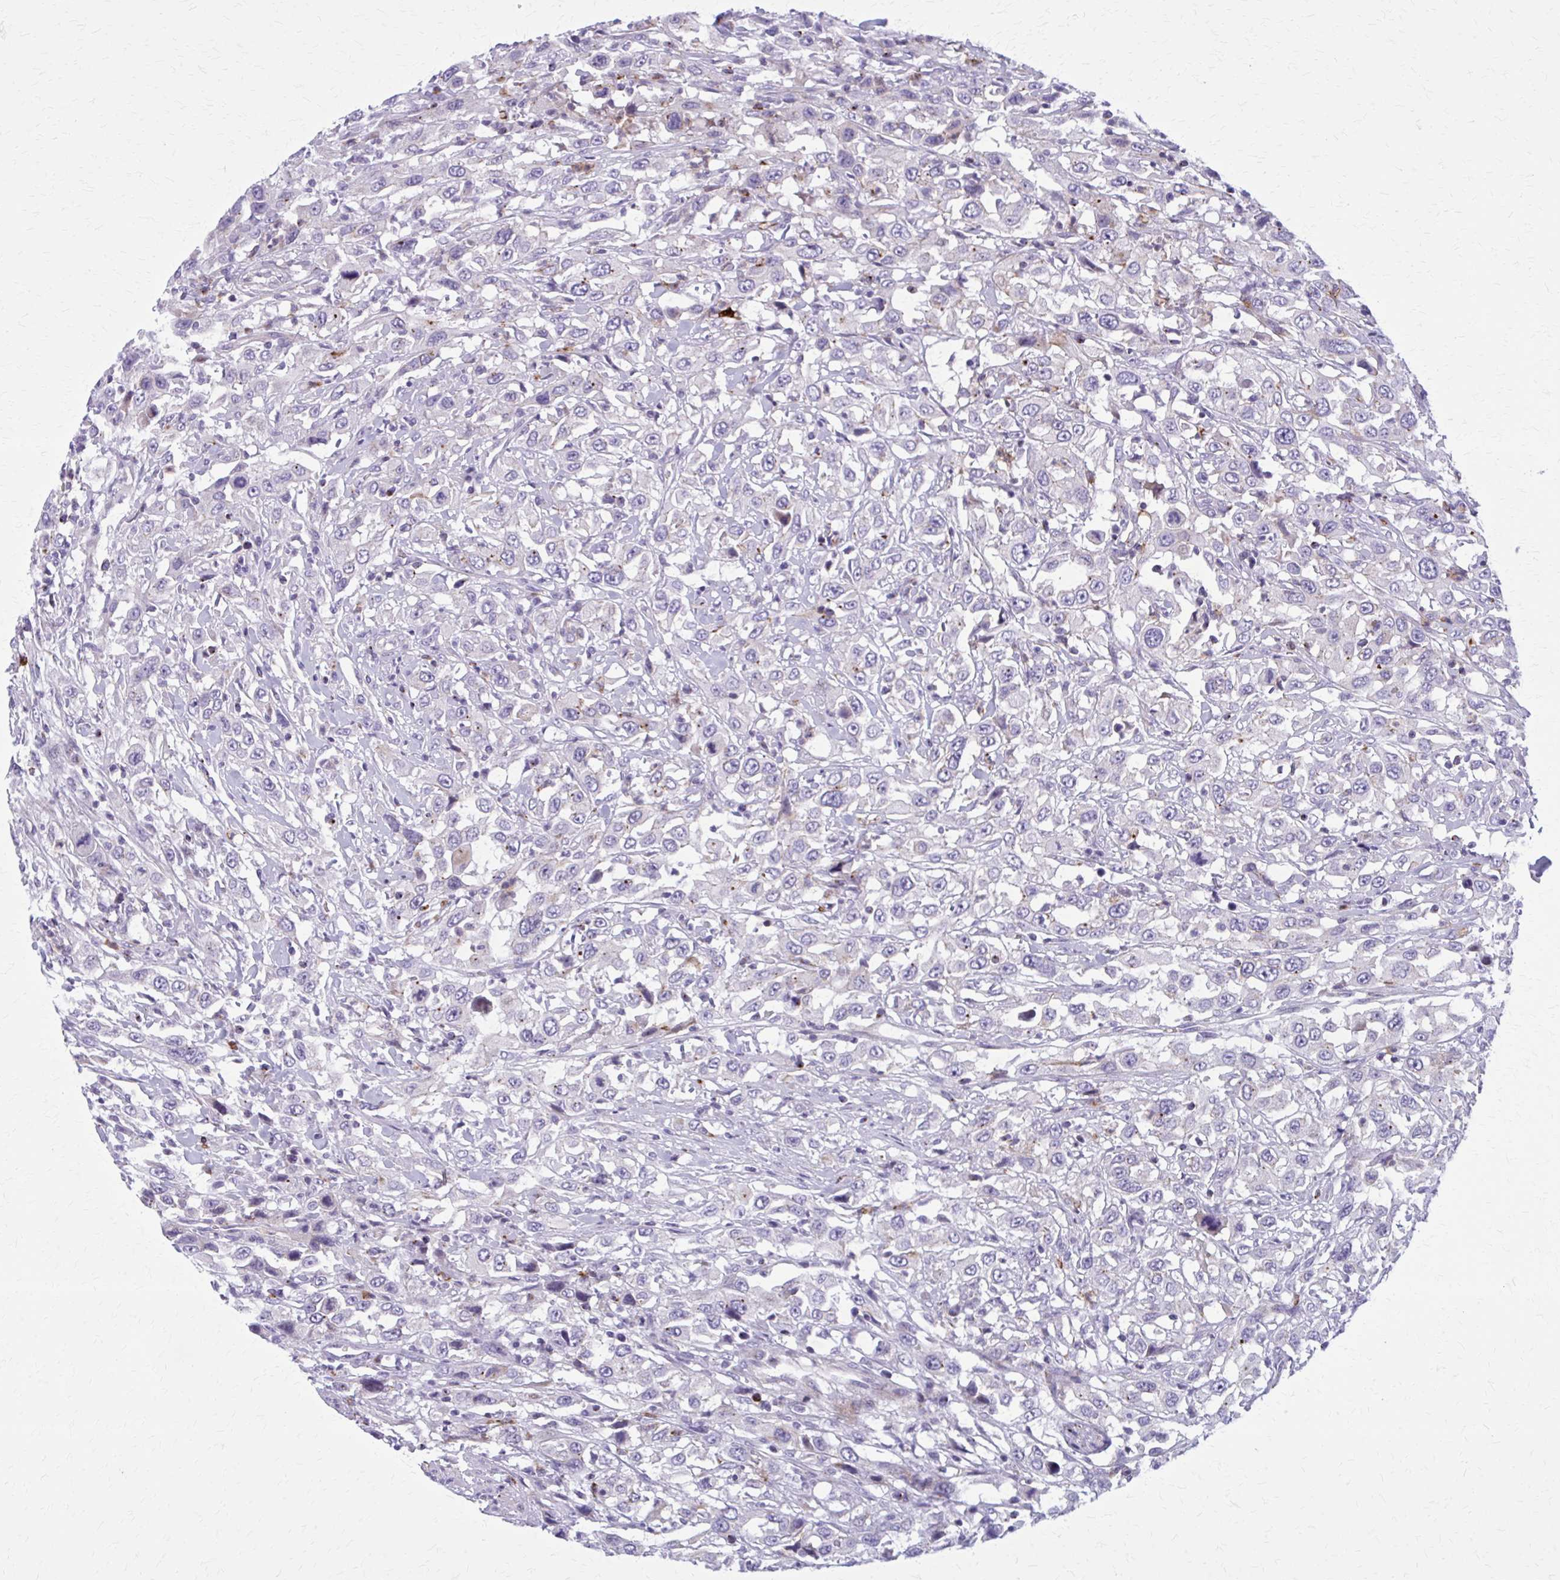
{"staining": {"intensity": "negative", "quantity": "none", "location": "none"}, "tissue": "urothelial cancer", "cell_type": "Tumor cells", "image_type": "cancer", "snomed": [{"axis": "morphology", "description": "Urothelial carcinoma, High grade"}, {"axis": "topography", "description": "Urinary bladder"}], "caption": "The IHC image has no significant staining in tumor cells of high-grade urothelial carcinoma tissue.", "gene": "PEDS1", "patient": {"sex": "male", "age": 61}}